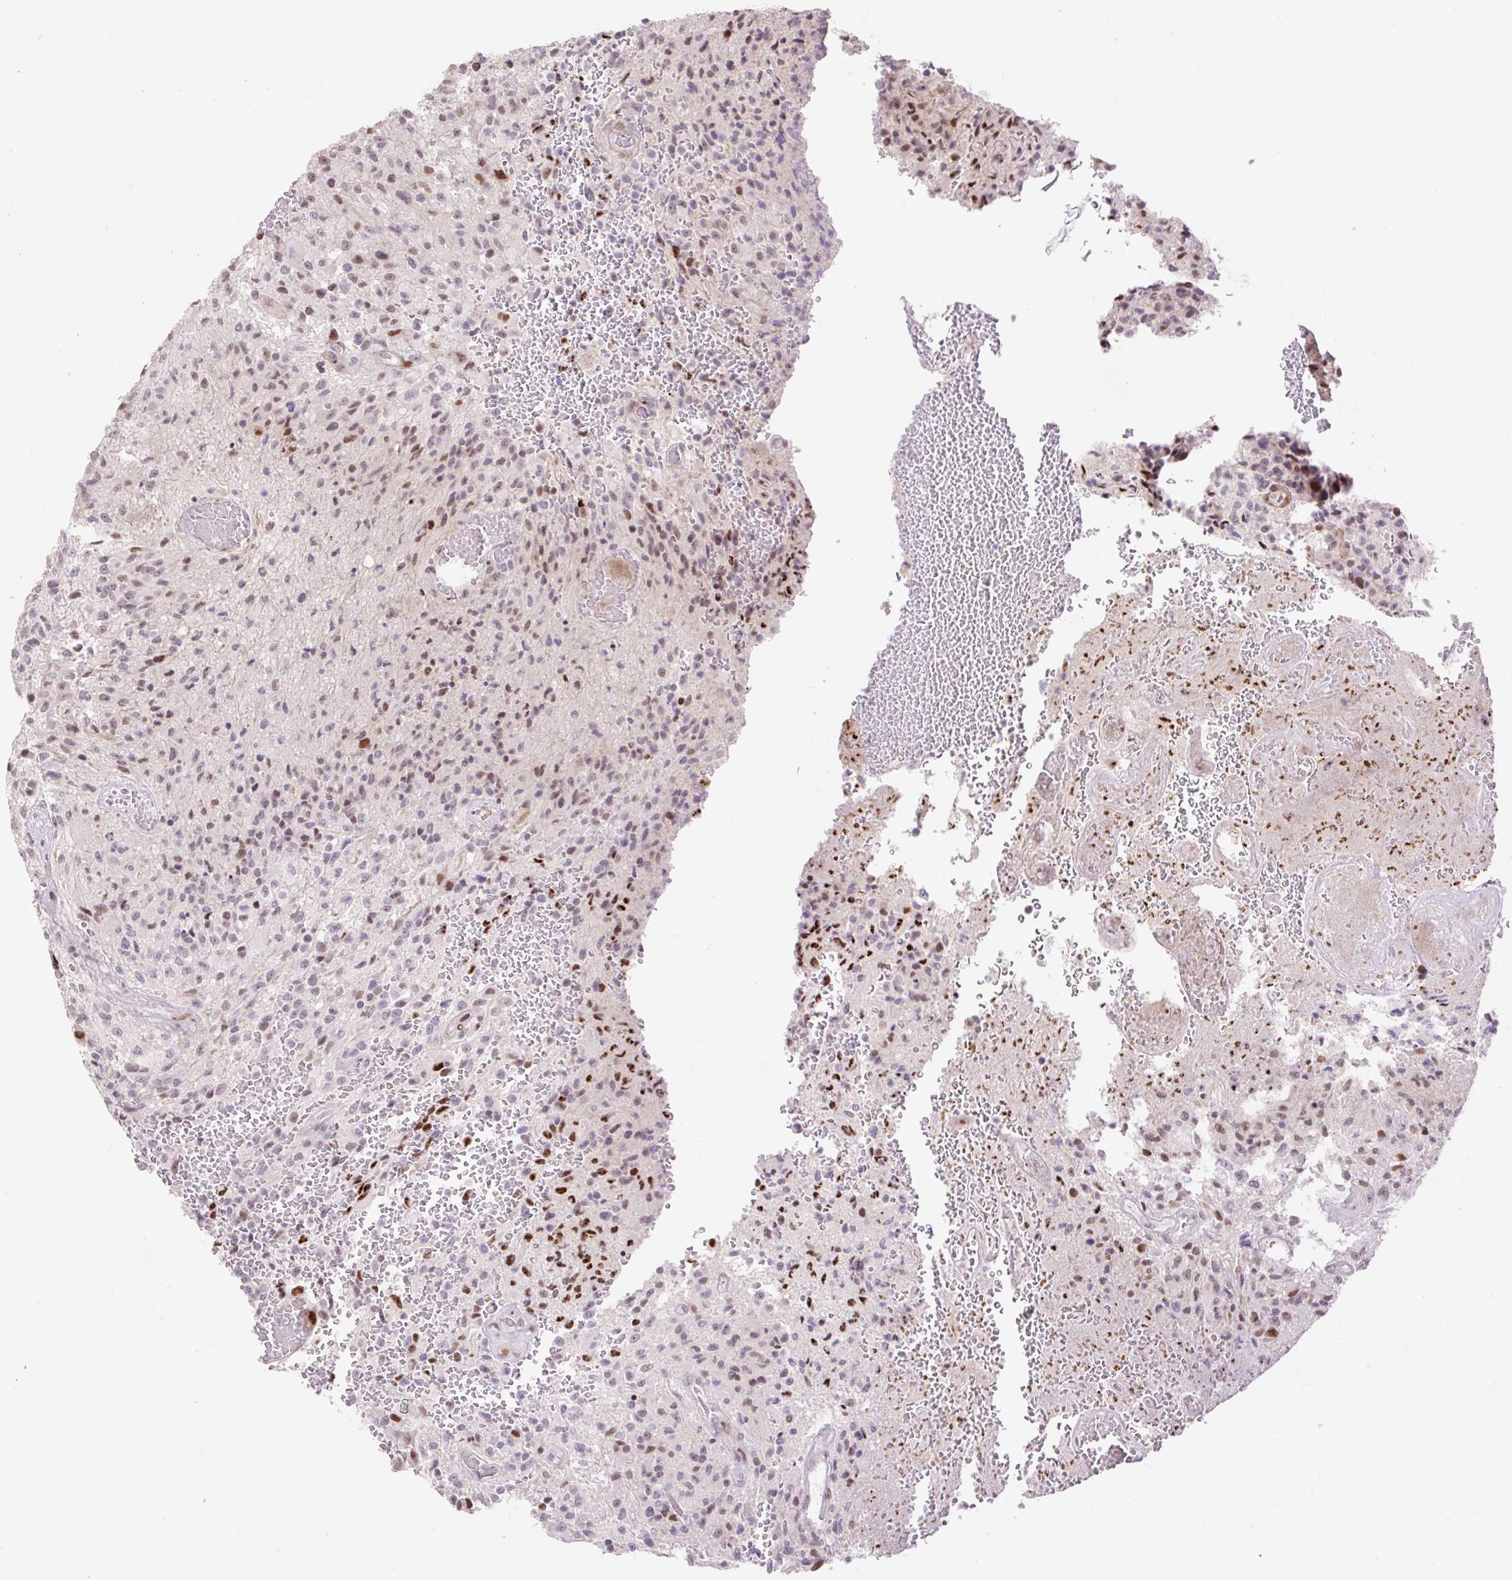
{"staining": {"intensity": "strong", "quantity": "<25%", "location": "nuclear"}, "tissue": "glioma", "cell_type": "Tumor cells", "image_type": "cancer", "snomed": [{"axis": "morphology", "description": "Normal tissue, NOS"}, {"axis": "morphology", "description": "Glioma, malignant, High grade"}, {"axis": "topography", "description": "Cerebral cortex"}], "caption": "About <25% of tumor cells in malignant glioma (high-grade) demonstrate strong nuclear protein positivity as visualized by brown immunohistochemical staining.", "gene": "RIPPLY3", "patient": {"sex": "male", "age": 56}}